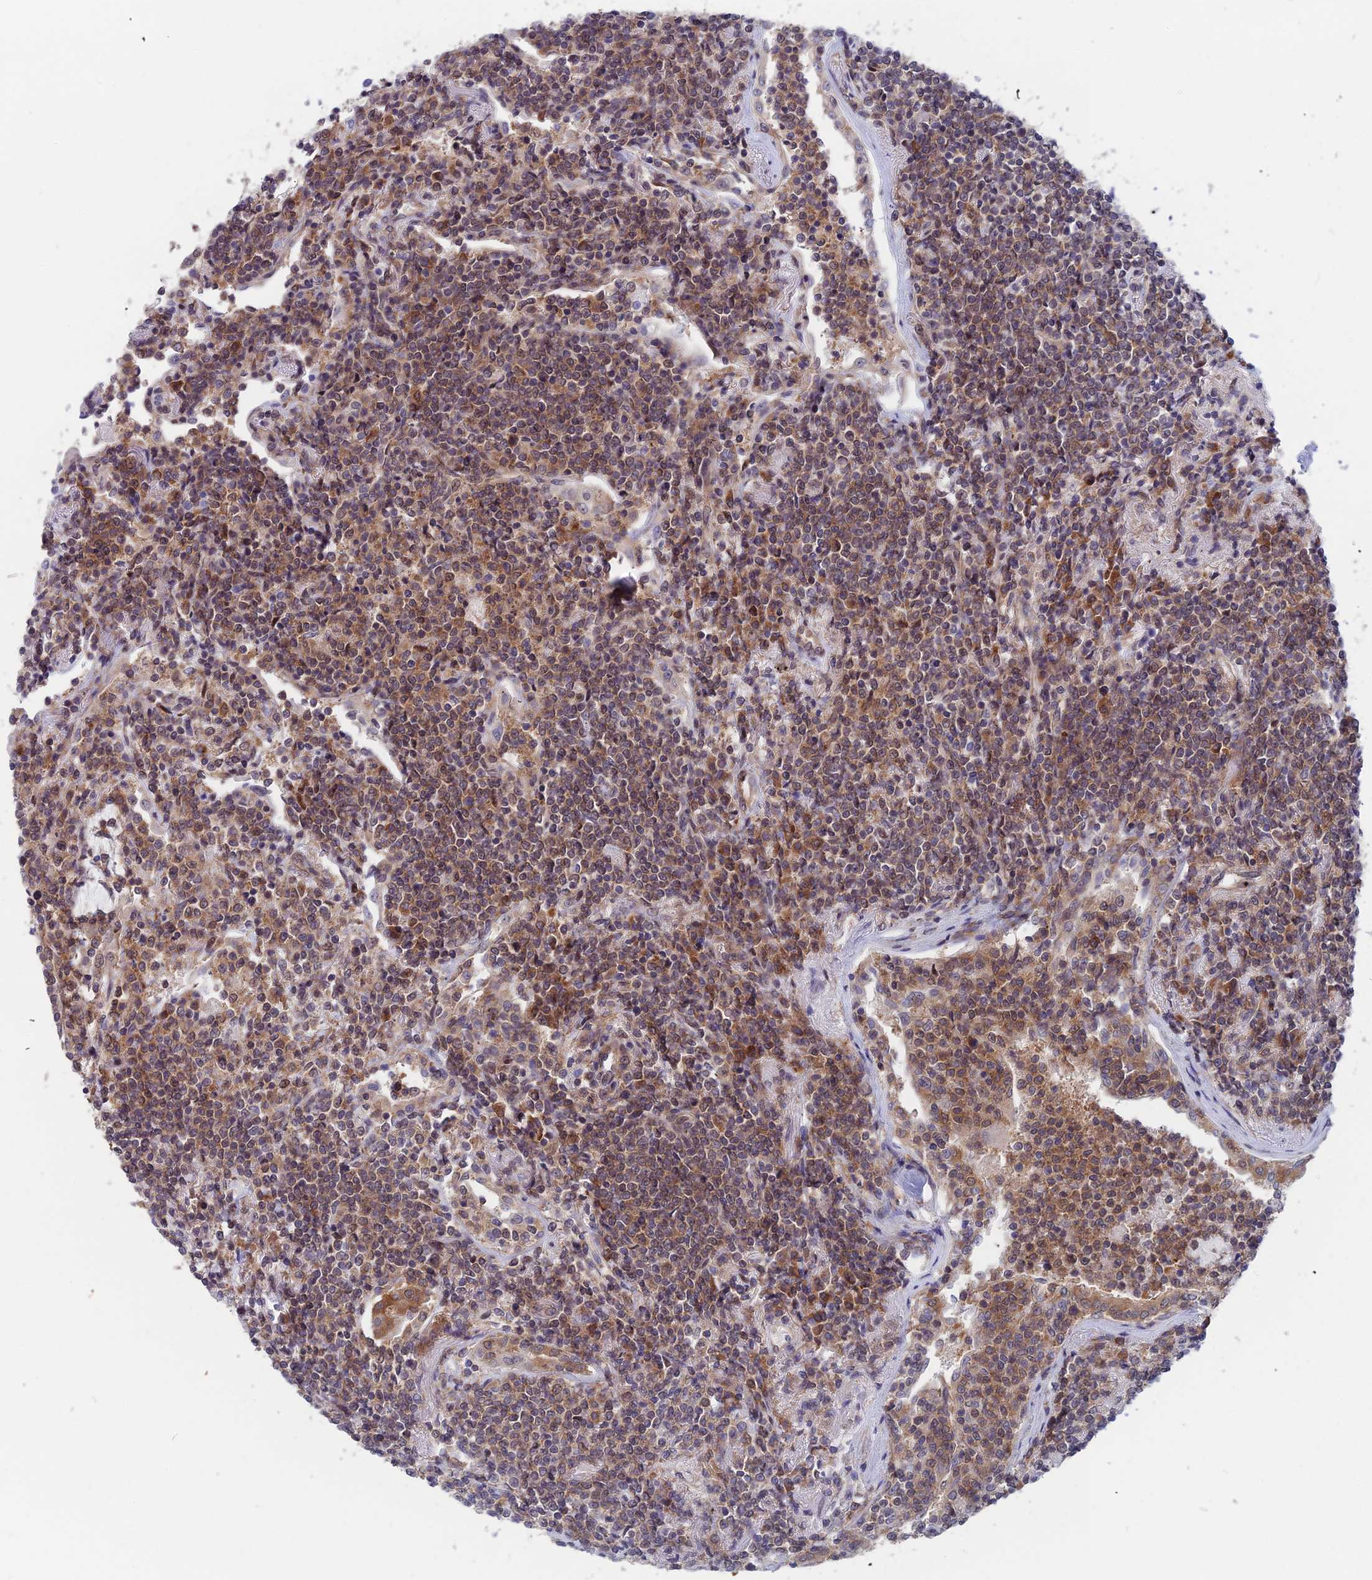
{"staining": {"intensity": "moderate", "quantity": "25%-75%", "location": "cytoplasmic/membranous,nuclear"}, "tissue": "lymphoma", "cell_type": "Tumor cells", "image_type": "cancer", "snomed": [{"axis": "morphology", "description": "Malignant lymphoma, non-Hodgkin's type, Low grade"}, {"axis": "topography", "description": "Lung"}], "caption": "DAB immunohistochemical staining of human lymphoma demonstrates moderate cytoplasmic/membranous and nuclear protein staining in approximately 25%-75% of tumor cells.", "gene": "IGBP1", "patient": {"sex": "female", "age": 71}}